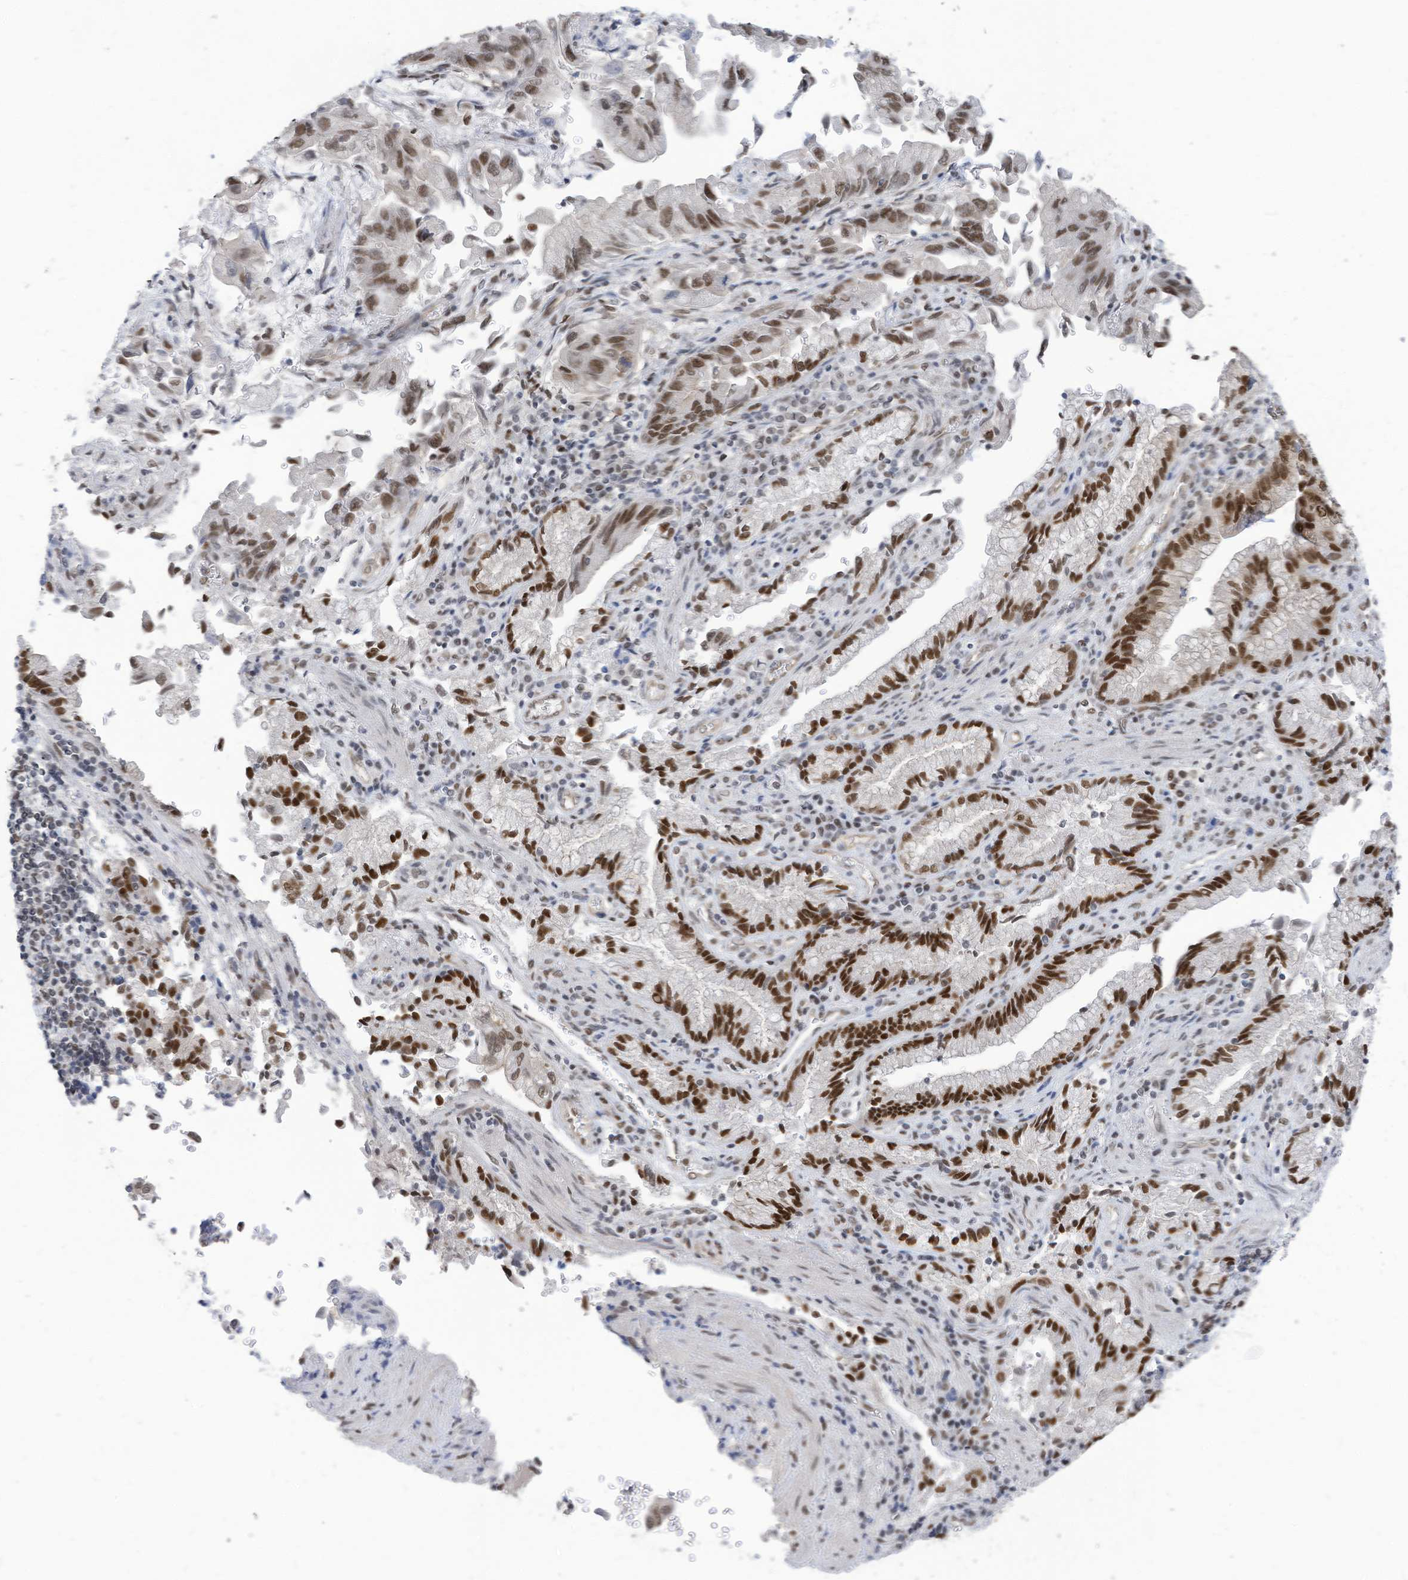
{"staining": {"intensity": "strong", "quantity": ">75%", "location": "nuclear"}, "tissue": "stomach cancer", "cell_type": "Tumor cells", "image_type": "cancer", "snomed": [{"axis": "morphology", "description": "Adenocarcinoma, NOS"}, {"axis": "topography", "description": "Stomach"}], "caption": "The immunohistochemical stain shows strong nuclear staining in tumor cells of stomach adenocarcinoma tissue.", "gene": "KHSRP", "patient": {"sex": "male", "age": 62}}